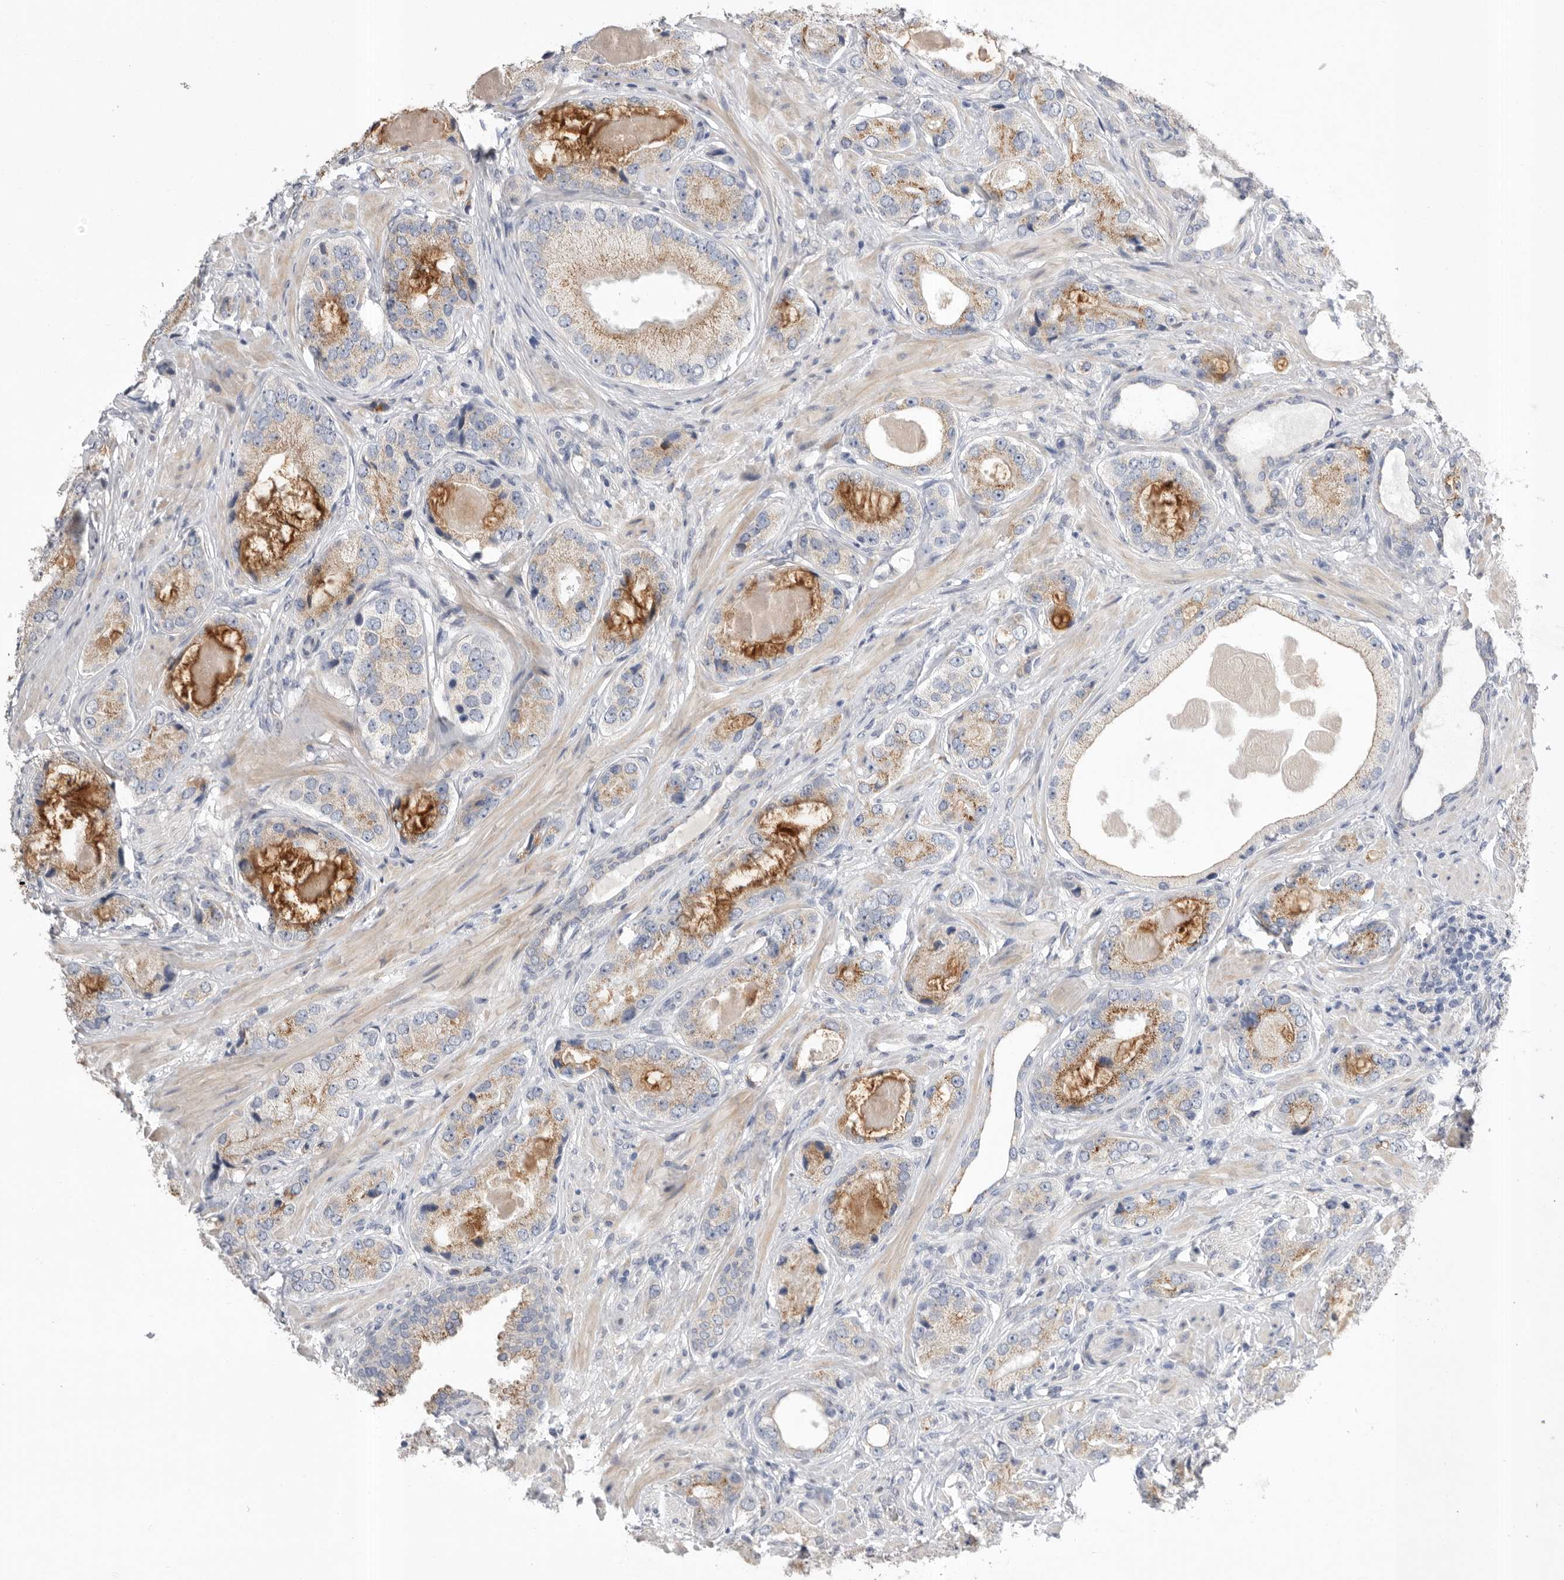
{"staining": {"intensity": "moderate", "quantity": "<25%", "location": "cytoplasmic/membranous"}, "tissue": "prostate cancer", "cell_type": "Tumor cells", "image_type": "cancer", "snomed": [{"axis": "morphology", "description": "Normal tissue, NOS"}, {"axis": "morphology", "description": "Adenocarcinoma, High grade"}, {"axis": "topography", "description": "Prostate"}, {"axis": "topography", "description": "Peripheral nerve tissue"}], "caption": "High-power microscopy captured an IHC histopathology image of high-grade adenocarcinoma (prostate), revealing moderate cytoplasmic/membranous expression in about <25% of tumor cells.", "gene": "CCDC126", "patient": {"sex": "male", "age": 59}}